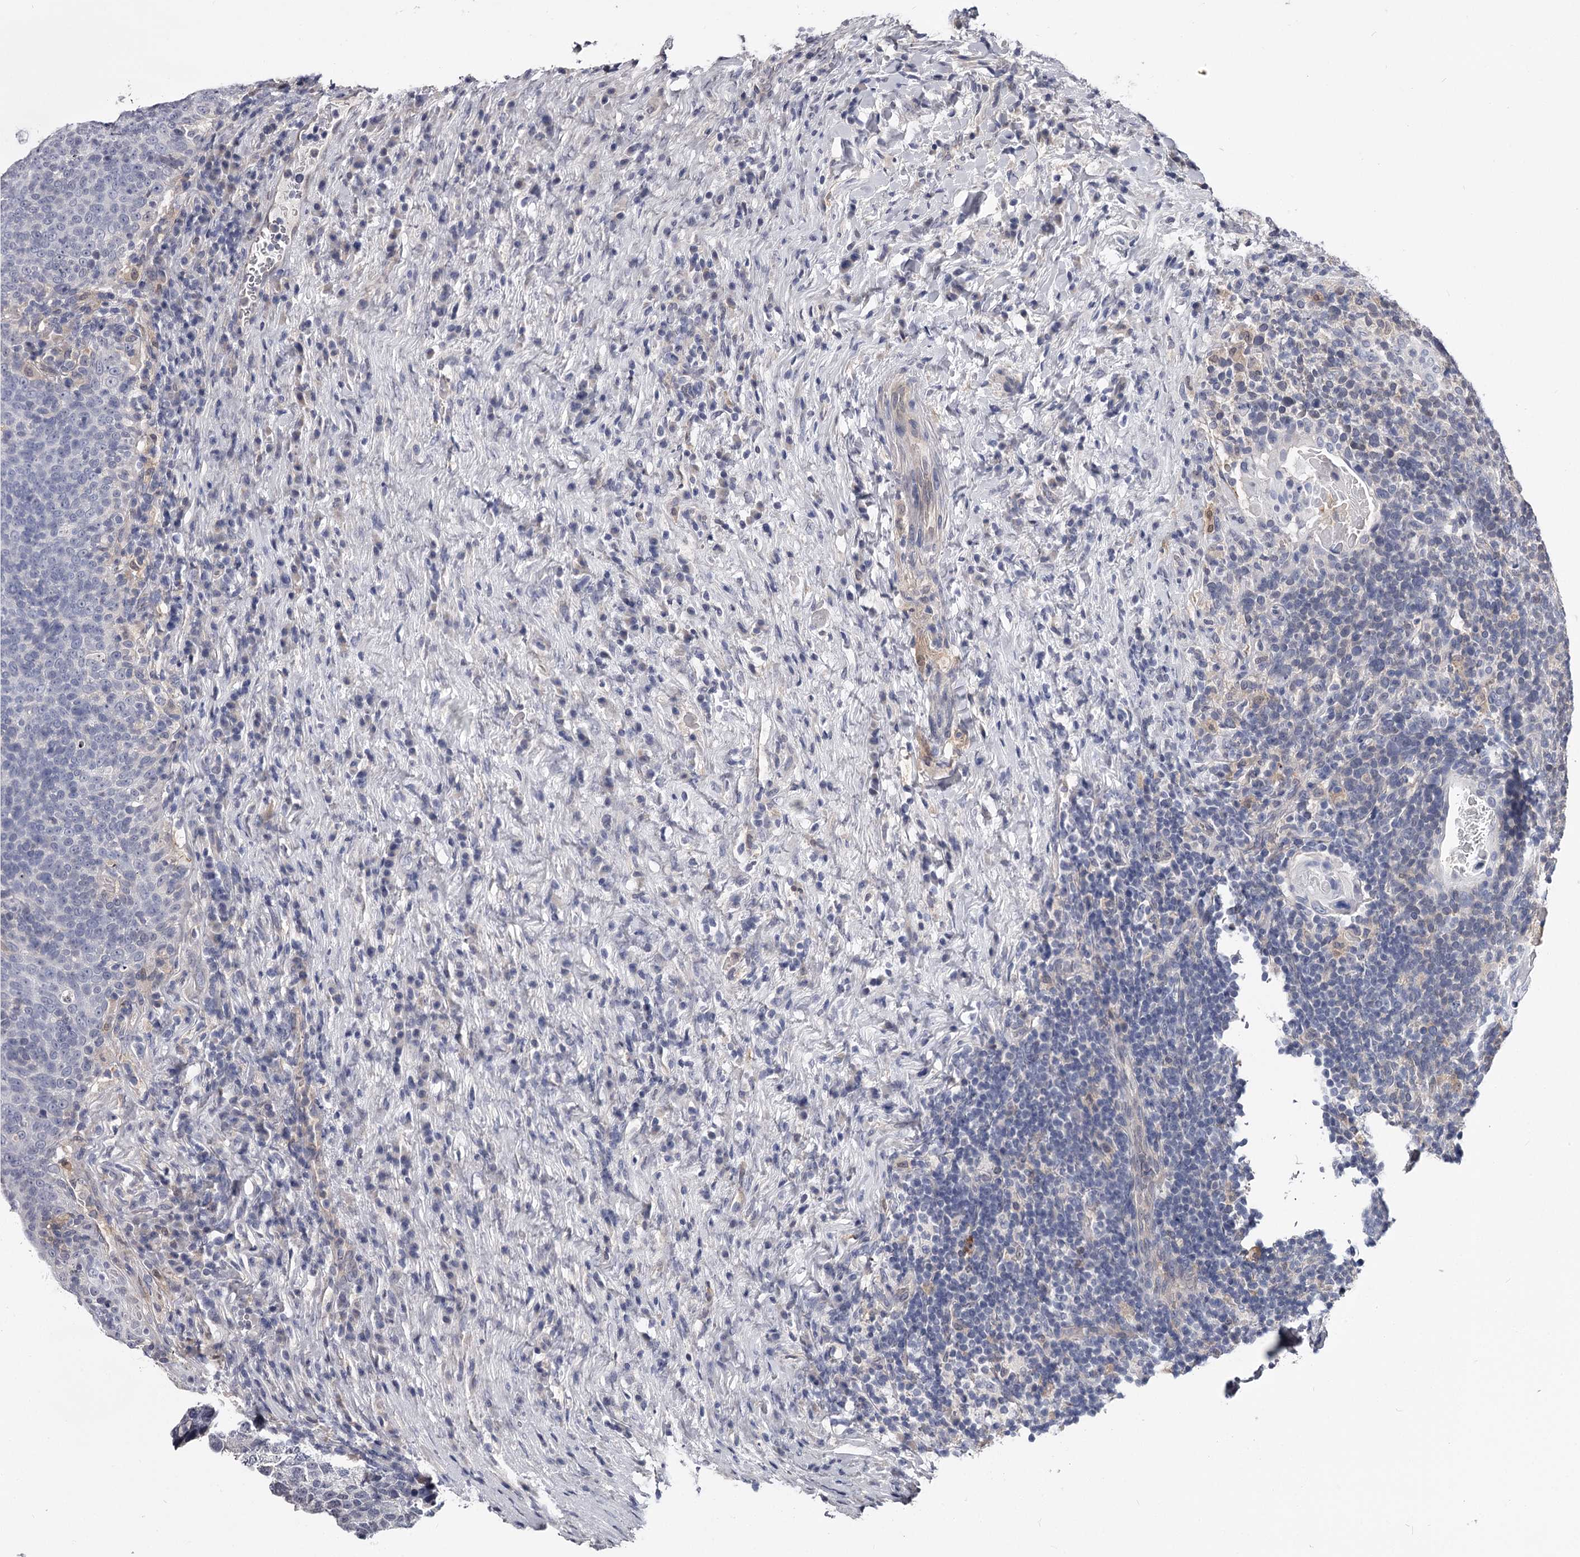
{"staining": {"intensity": "negative", "quantity": "none", "location": "none"}, "tissue": "head and neck cancer", "cell_type": "Tumor cells", "image_type": "cancer", "snomed": [{"axis": "morphology", "description": "Squamous cell carcinoma, NOS"}, {"axis": "morphology", "description": "Squamous cell carcinoma, metastatic, NOS"}, {"axis": "topography", "description": "Lymph node"}, {"axis": "topography", "description": "Head-Neck"}], "caption": "The immunohistochemistry (IHC) image has no significant positivity in tumor cells of head and neck cancer tissue.", "gene": "GSTO1", "patient": {"sex": "male", "age": 62}}